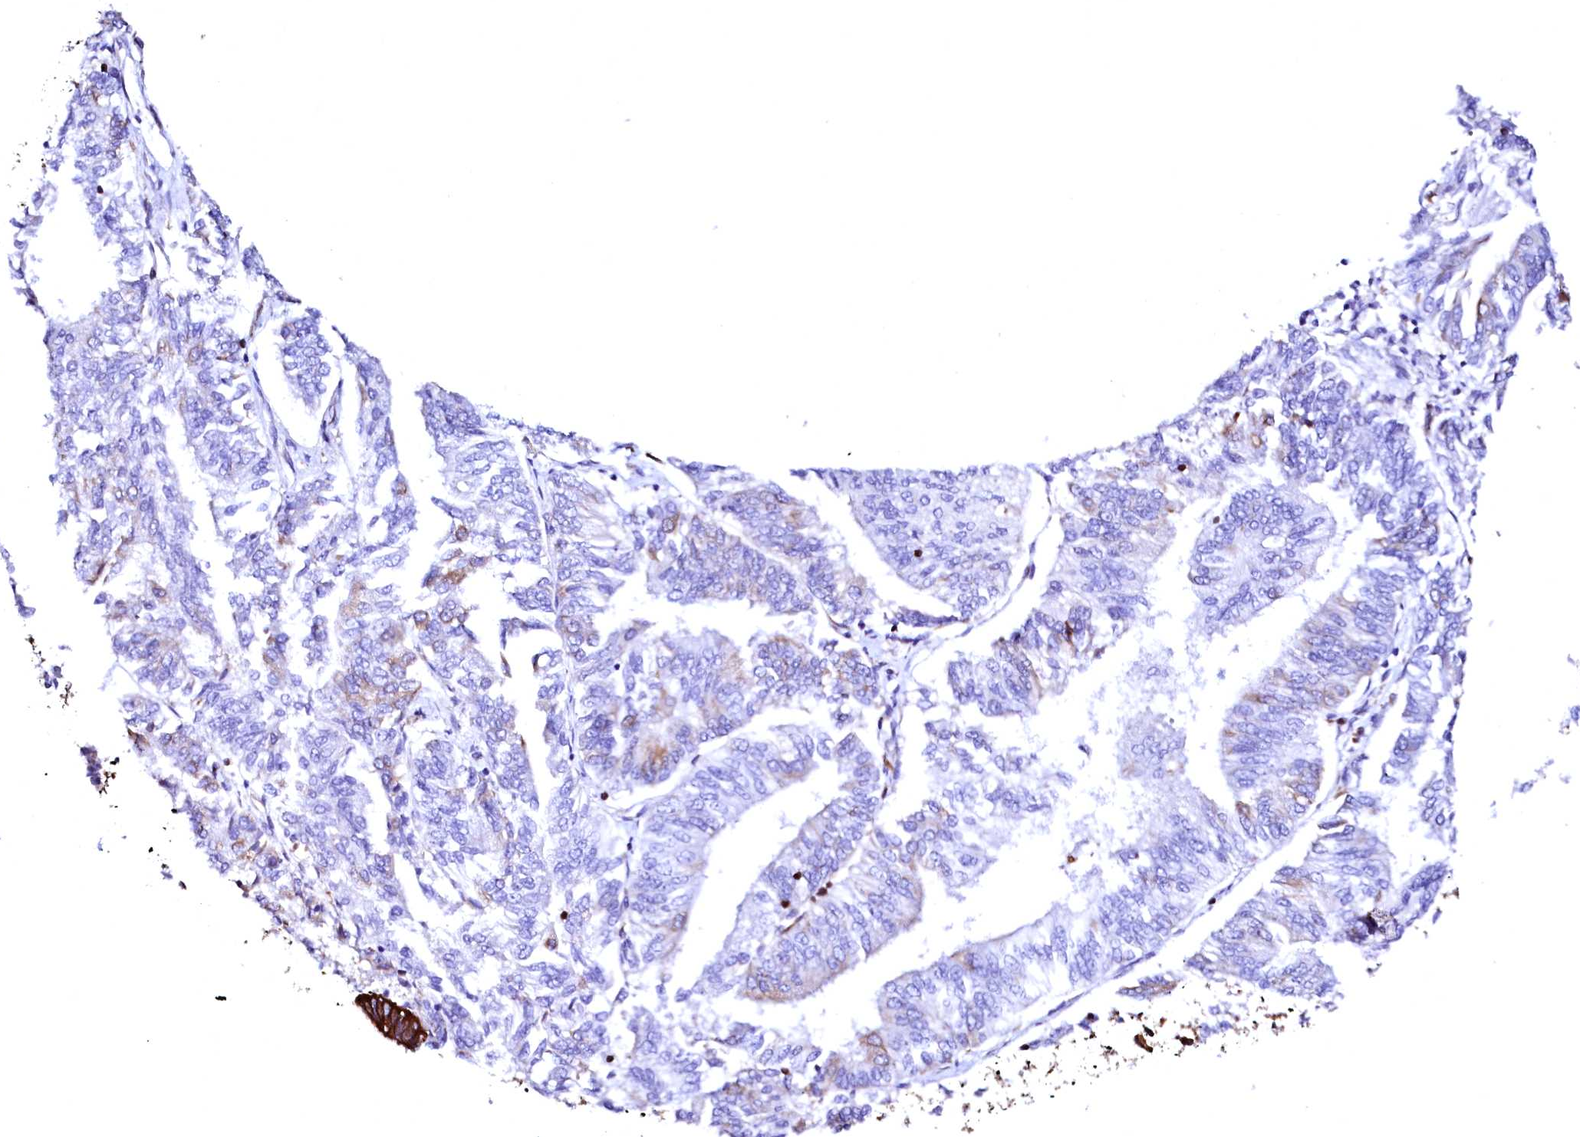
{"staining": {"intensity": "weak", "quantity": "<25%", "location": "cytoplasmic/membranous"}, "tissue": "endometrial cancer", "cell_type": "Tumor cells", "image_type": "cancer", "snomed": [{"axis": "morphology", "description": "Adenocarcinoma, NOS"}, {"axis": "topography", "description": "Endometrium"}], "caption": "A high-resolution image shows IHC staining of endometrial cancer (adenocarcinoma), which demonstrates no significant expression in tumor cells. Brightfield microscopy of IHC stained with DAB (3,3'-diaminobenzidine) (brown) and hematoxylin (blue), captured at high magnification.", "gene": "DERL1", "patient": {"sex": "female", "age": 58}}